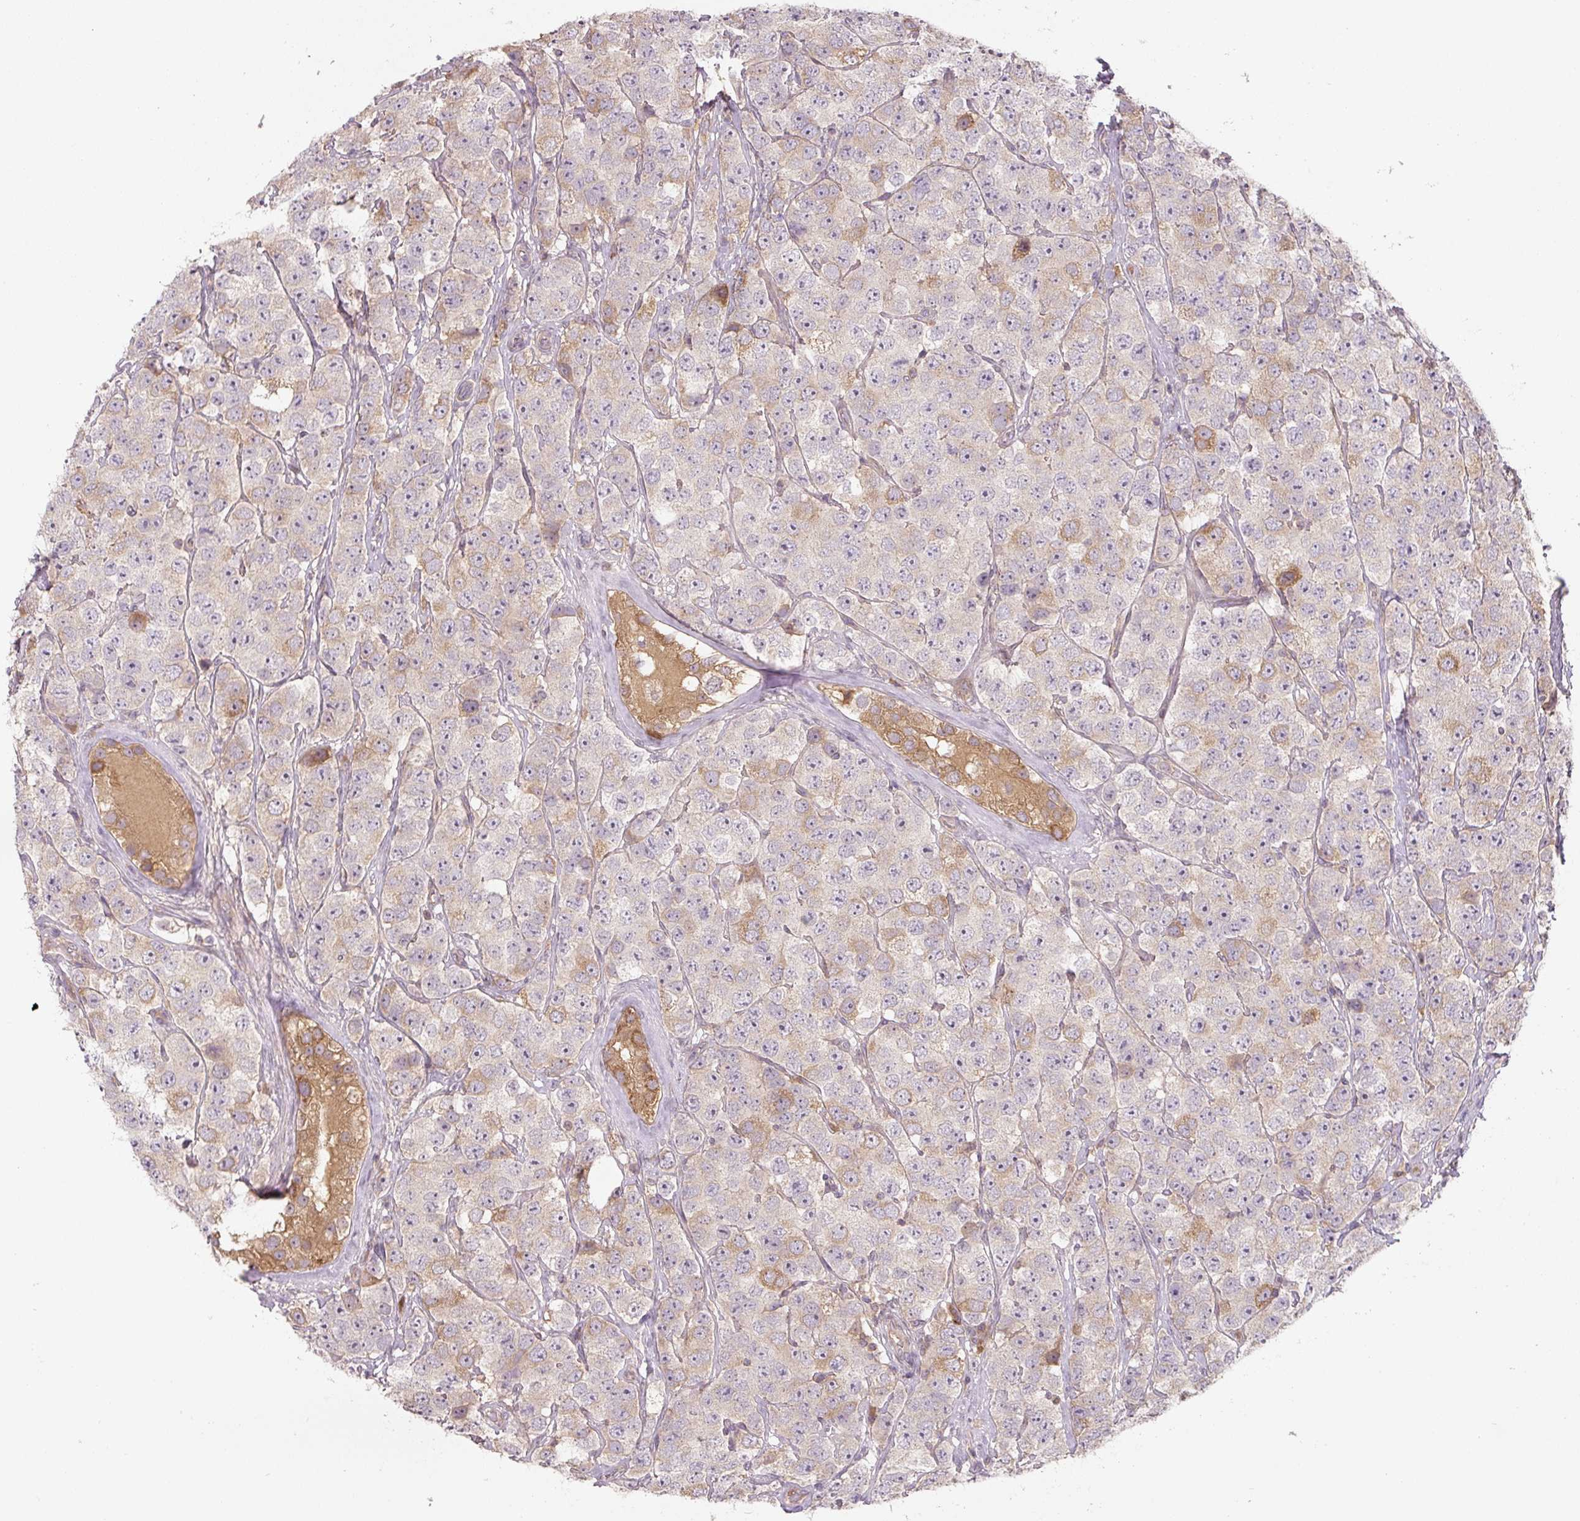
{"staining": {"intensity": "moderate", "quantity": "<25%", "location": "cytoplasmic/membranous"}, "tissue": "testis cancer", "cell_type": "Tumor cells", "image_type": "cancer", "snomed": [{"axis": "morphology", "description": "Seminoma, NOS"}, {"axis": "topography", "description": "Testis"}], "caption": "IHC of human testis cancer (seminoma) exhibits low levels of moderate cytoplasmic/membranous expression in approximately <25% of tumor cells.", "gene": "C2orf73", "patient": {"sex": "male", "age": 28}}